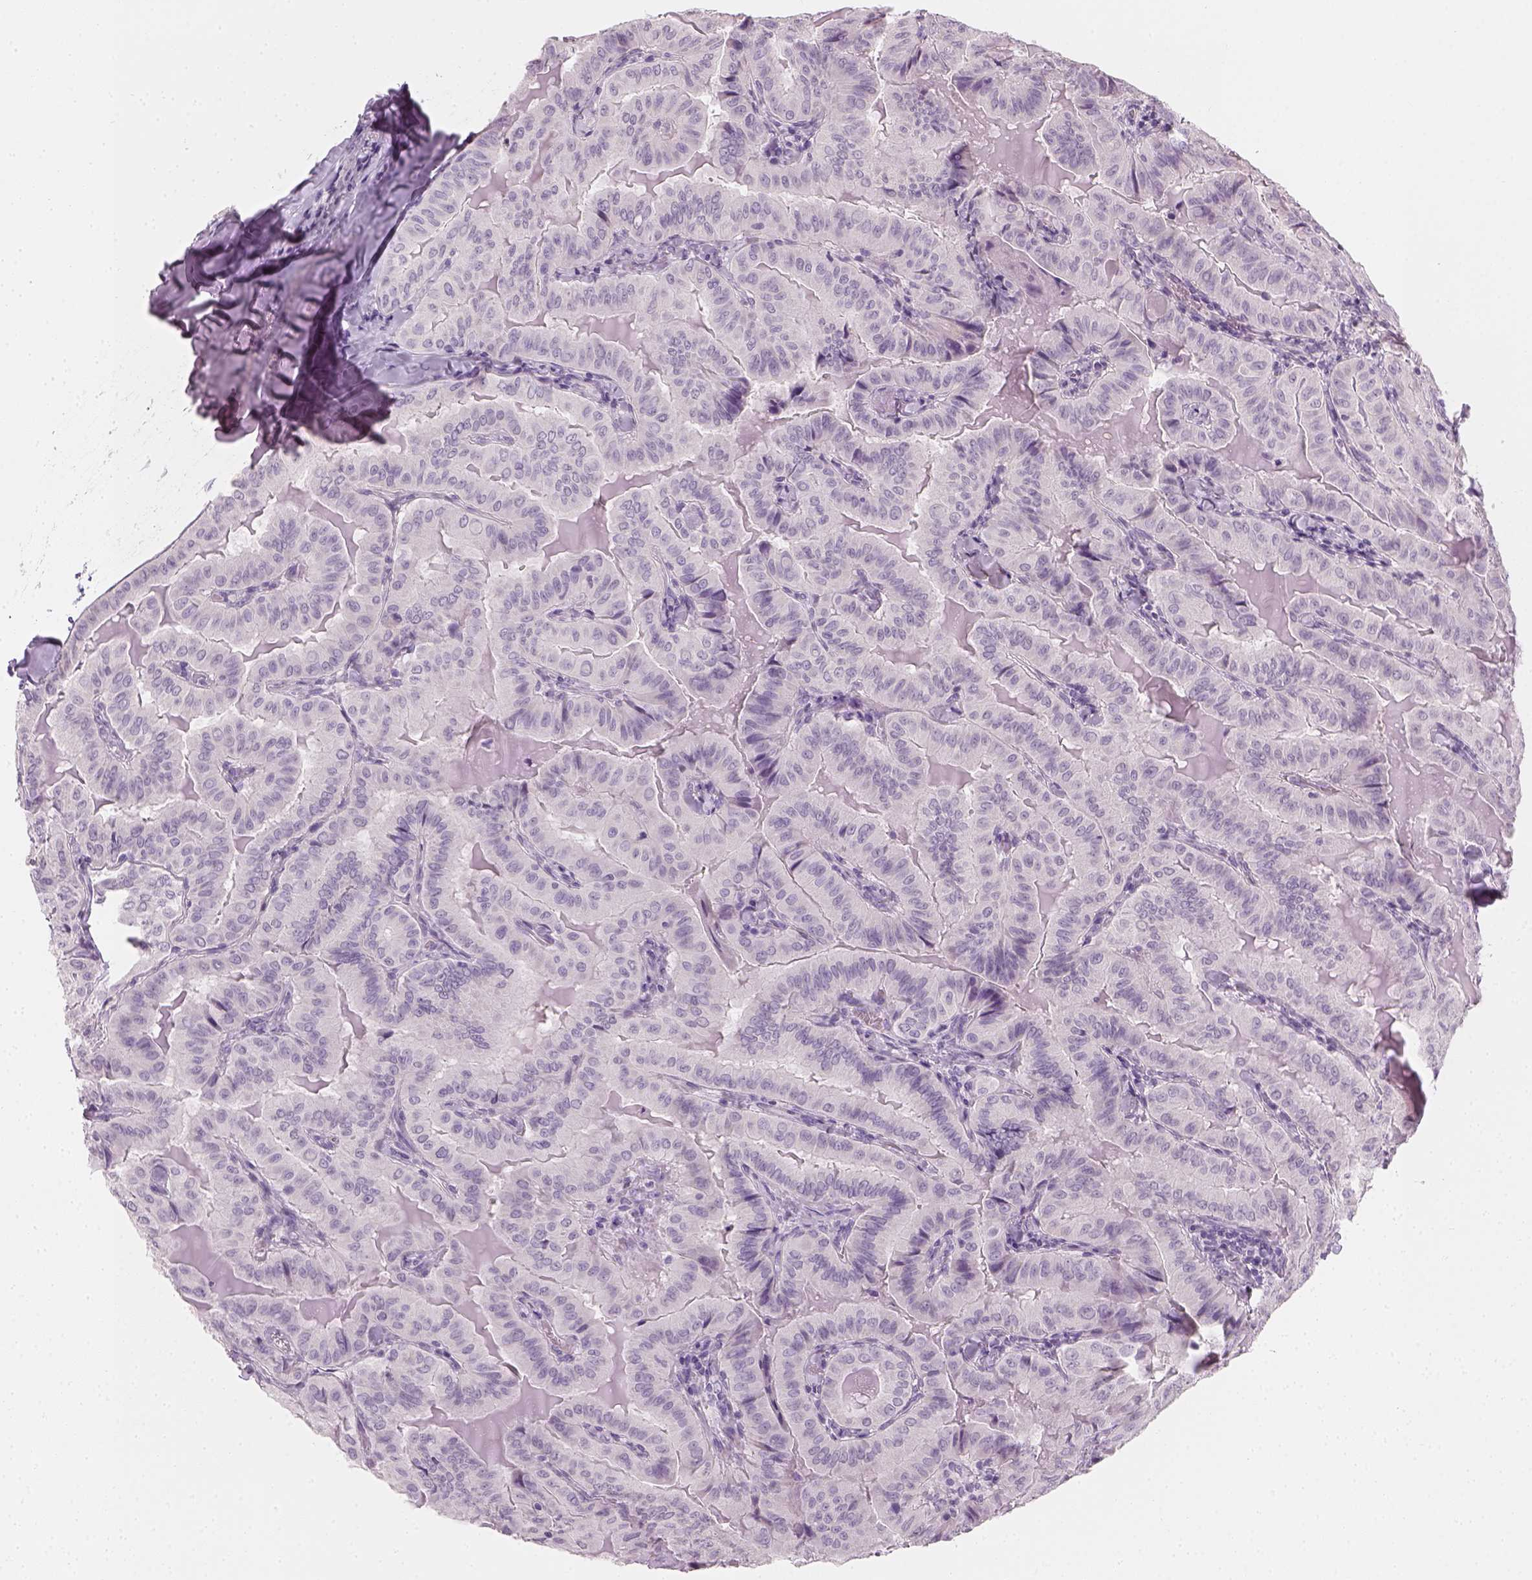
{"staining": {"intensity": "negative", "quantity": "none", "location": "none"}, "tissue": "thyroid cancer", "cell_type": "Tumor cells", "image_type": "cancer", "snomed": [{"axis": "morphology", "description": "Papillary adenocarcinoma, NOS"}, {"axis": "topography", "description": "Thyroid gland"}], "caption": "IHC histopathology image of thyroid cancer (papillary adenocarcinoma) stained for a protein (brown), which shows no expression in tumor cells.", "gene": "TH", "patient": {"sex": "female", "age": 68}}